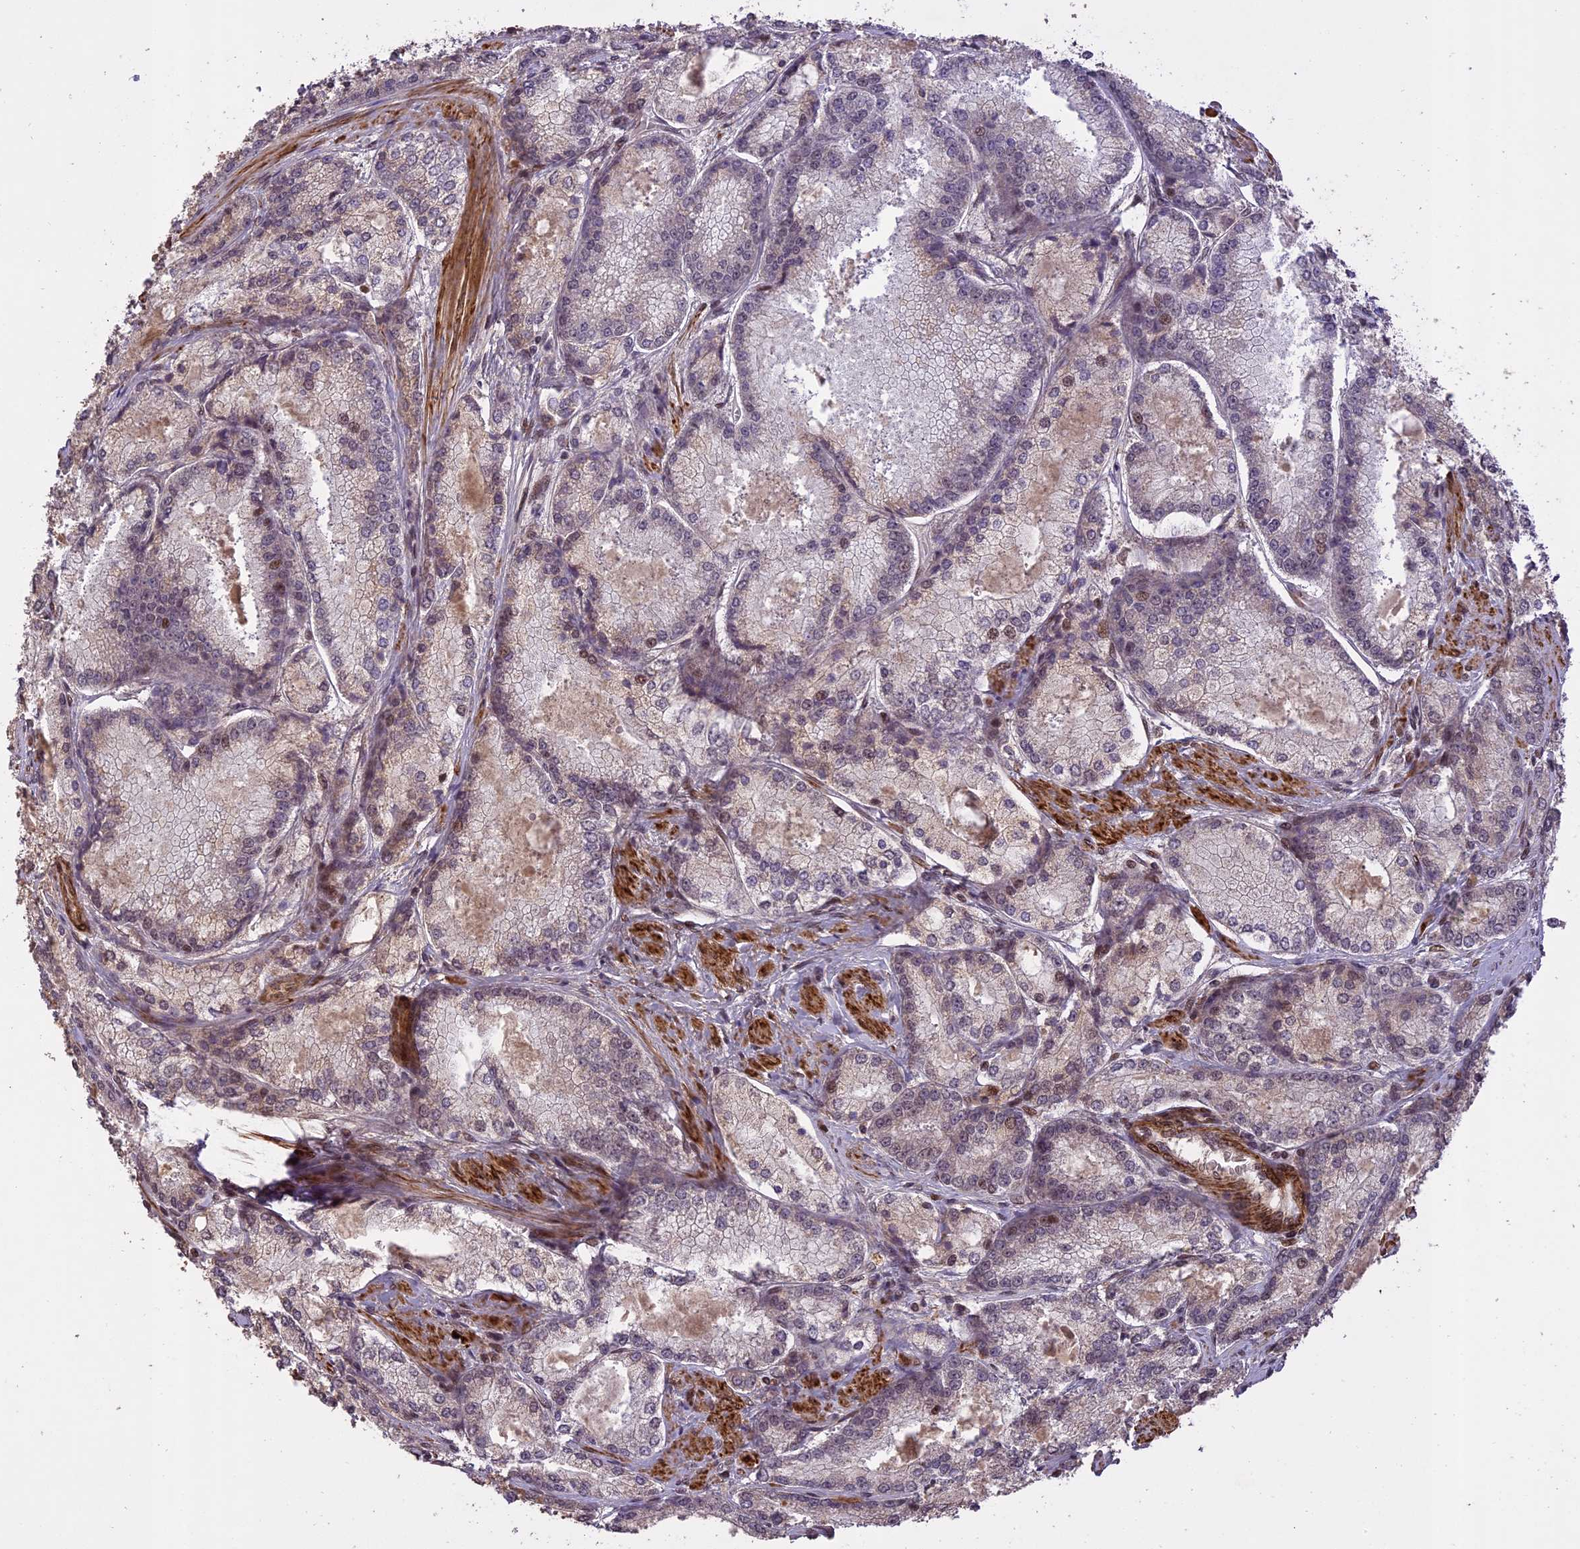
{"staining": {"intensity": "negative", "quantity": "none", "location": "none"}, "tissue": "prostate cancer", "cell_type": "Tumor cells", "image_type": "cancer", "snomed": [{"axis": "morphology", "description": "Adenocarcinoma, Low grade"}, {"axis": "topography", "description": "Prostate"}], "caption": "This is an immunohistochemistry image of human prostate cancer (adenocarcinoma (low-grade)). There is no expression in tumor cells.", "gene": "PRELID2", "patient": {"sex": "male", "age": 74}}